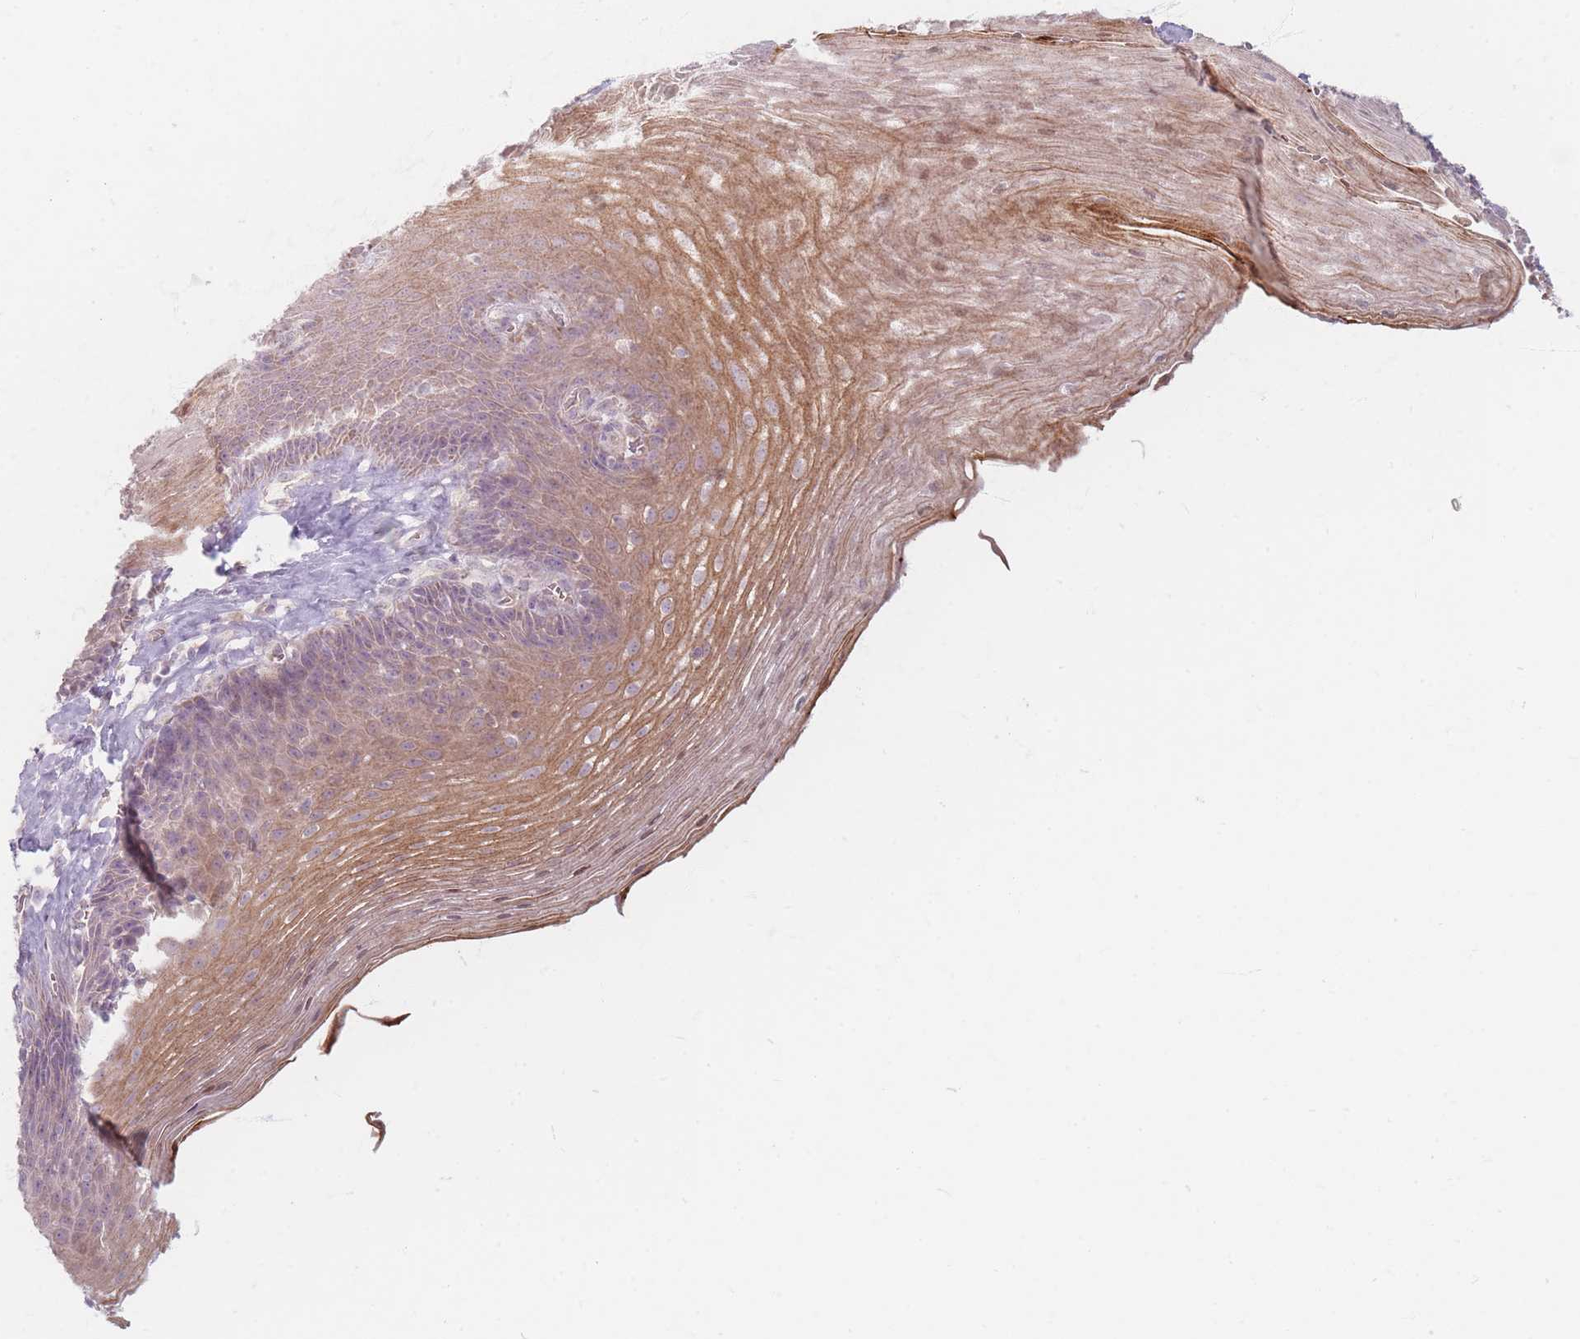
{"staining": {"intensity": "moderate", "quantity": "<25%", "location": "cytoplasmic/membranous"}, "tissue": "esophagus", "cell_type": "Squamous epithelial cells", "image_type": "normal", "snomed": [{"axis": "morphology", "description": "Normal tissue, NOS"}, {"axis": "topography", "description": "Esophagus"}], "caption": "A high-resolution micrograph shows IHC staining of benign esophagus, which demonstrates moderate cytoplasmic/membranous staining in about <25% of squamous epithelial cells. The staining was performed using DAB (3,3'-diaminobenzidine), with brown indicating positive protein expression. Nuclei are stained blue with hematoxylin.", "gene": "CHCHD7", "patient": {"sex": "female", "age": 66}}